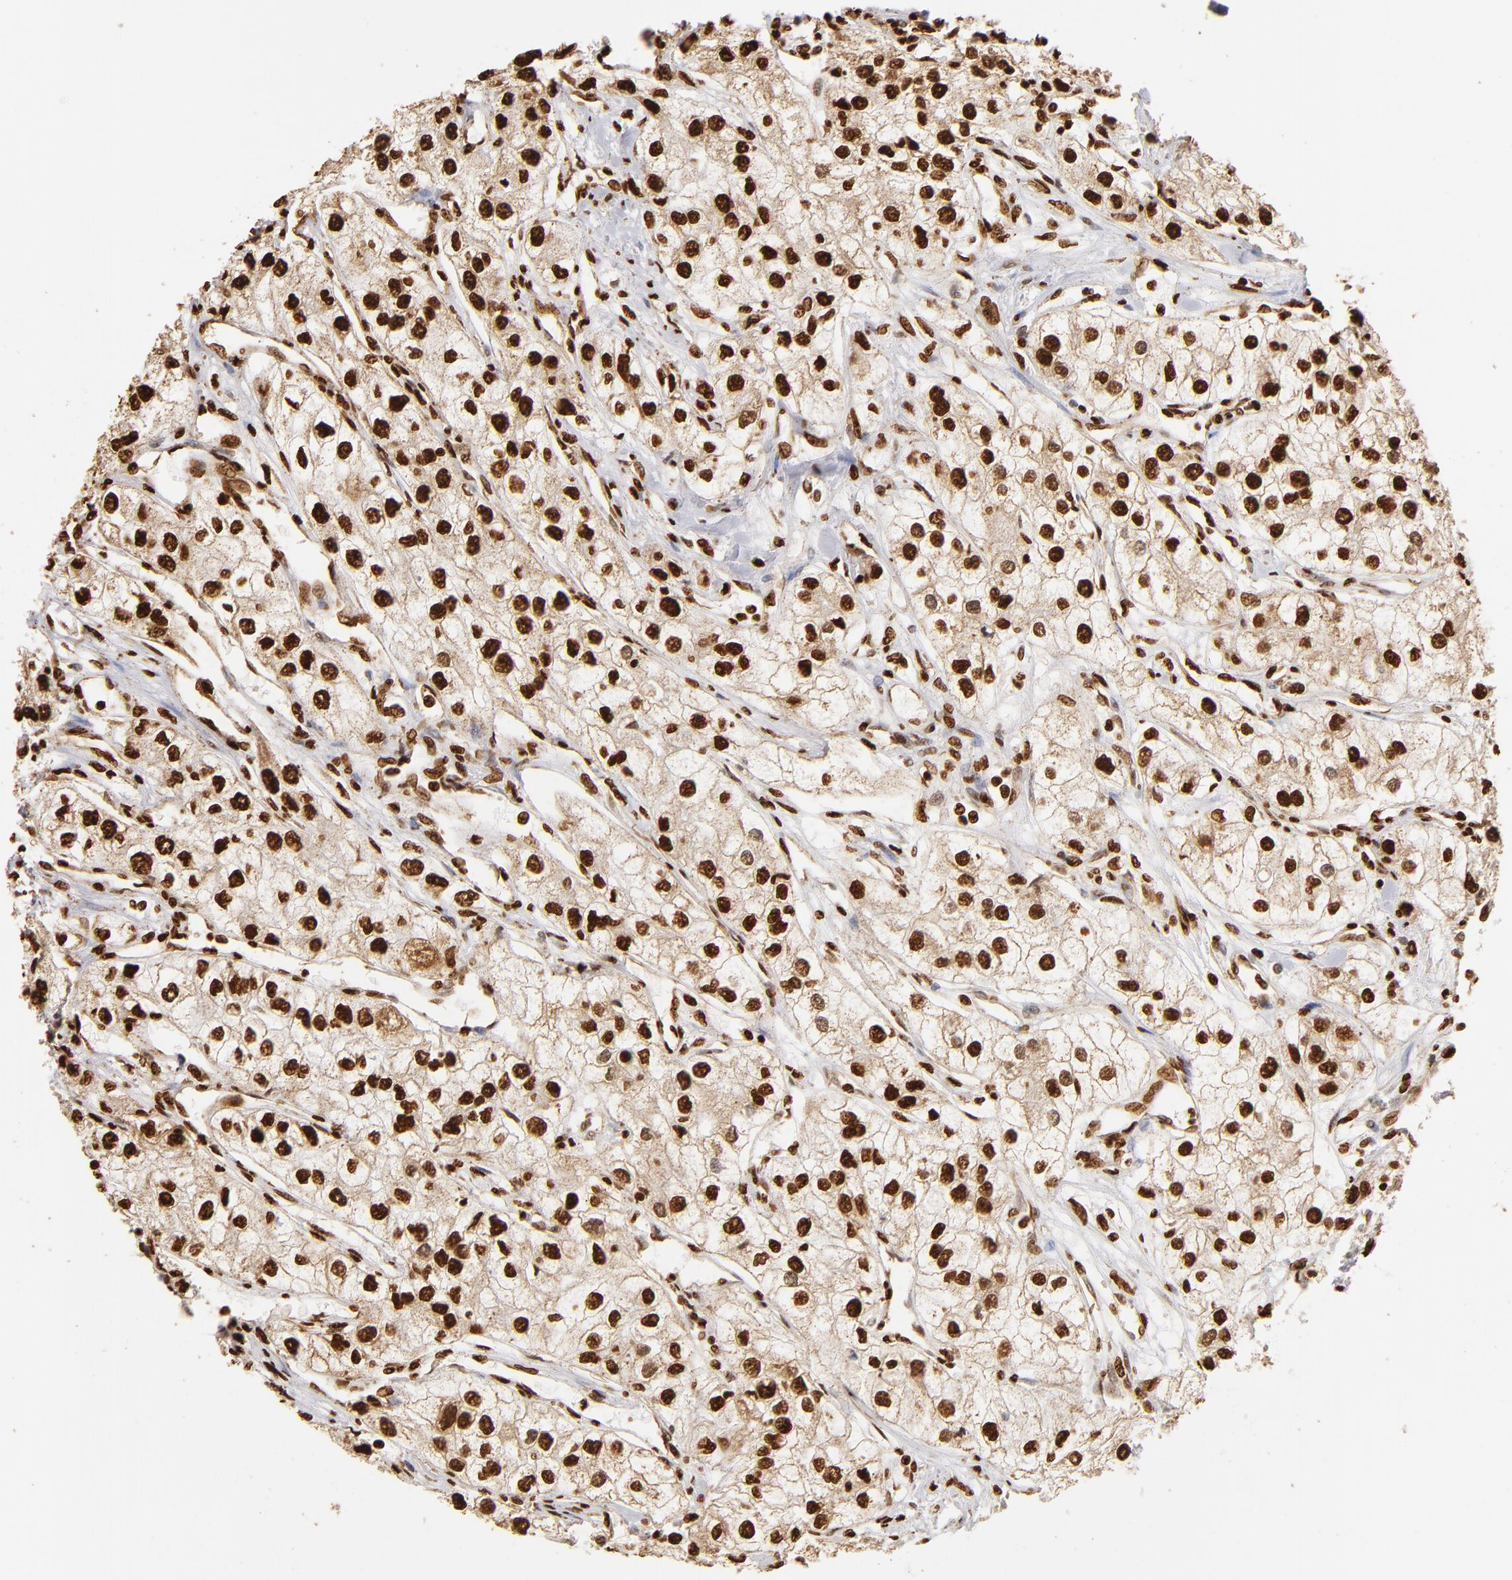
{"staining": {"intensity": "strong", "quantity": ">75%", "location": "nuclear"}, "tissue": "renal cancer", "cell_type": "Tumor cells", "image_type": "cancer", "snomed": [{"axis": "morphology", "description": "Adenocarcinoma, NOS"}, {"axis": "topography", "description": "Kidney"}], "caption": "Human renal cancer stained with a brown dye displays strong nuclear positive expression in approximately >75% of tumor cells.", "gene": "ILF3", "patient": {"sex": "male", "age": 57}}